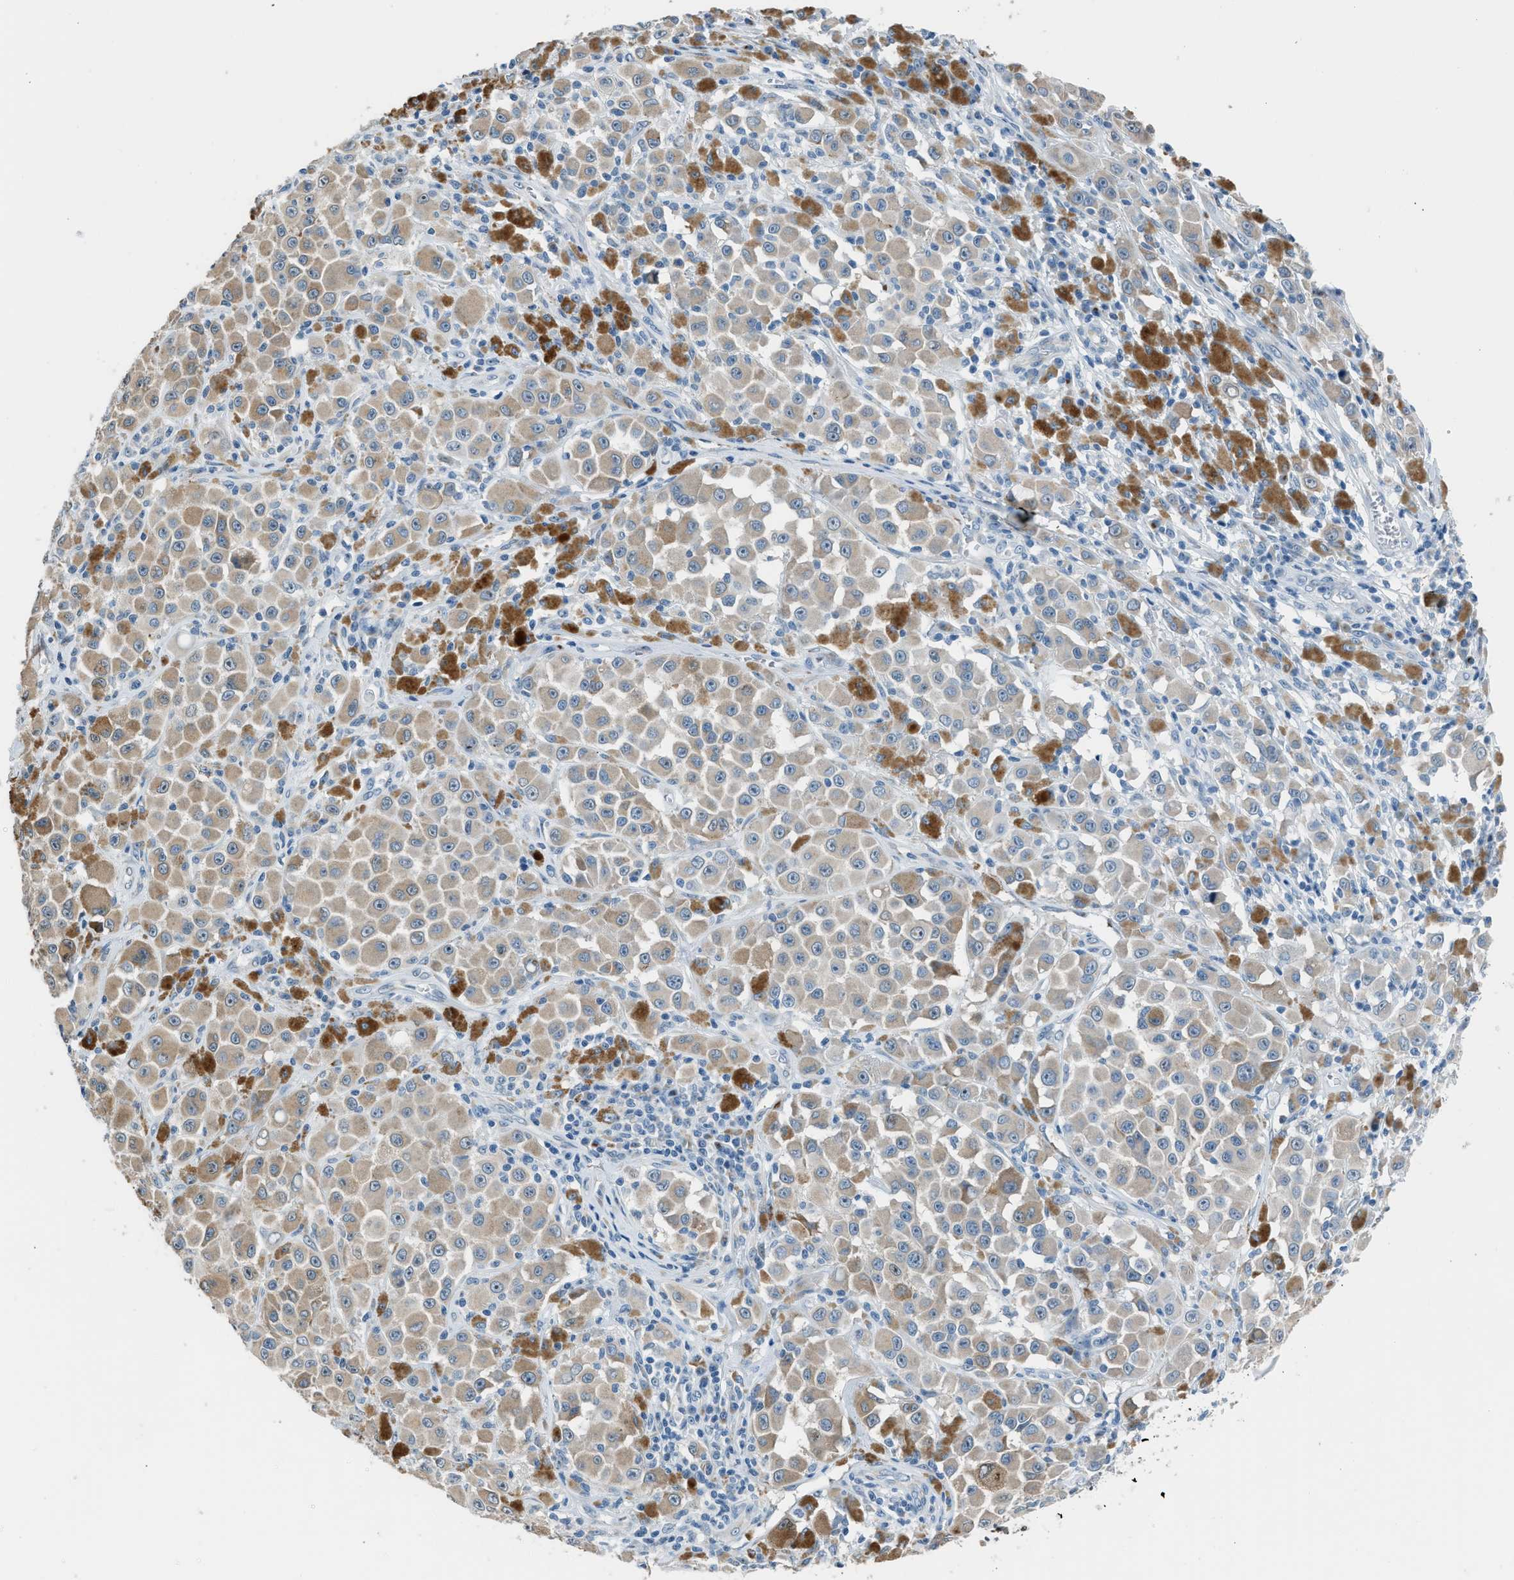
{"staining": {"intensity": "weak", "quantity": ">75%", "location": "cytoplasmic/membranous"}, "tissue": "melanoma", "cell_type": "Tumor cells", "image_type": "cancer", "snomed": [{"axis": "morphology", "description": "Malignant melanoma, NOS"}, {"axis": "topography", "description": "Skin"}], "caption": "Melanoma was stained to show a protein in brown. There is low levels of weak cytoplasmic/membranous expression in approximately >75% of tumor cells.", "gene": "RNF41", "patient": {"sex": "male", "age": 84}}